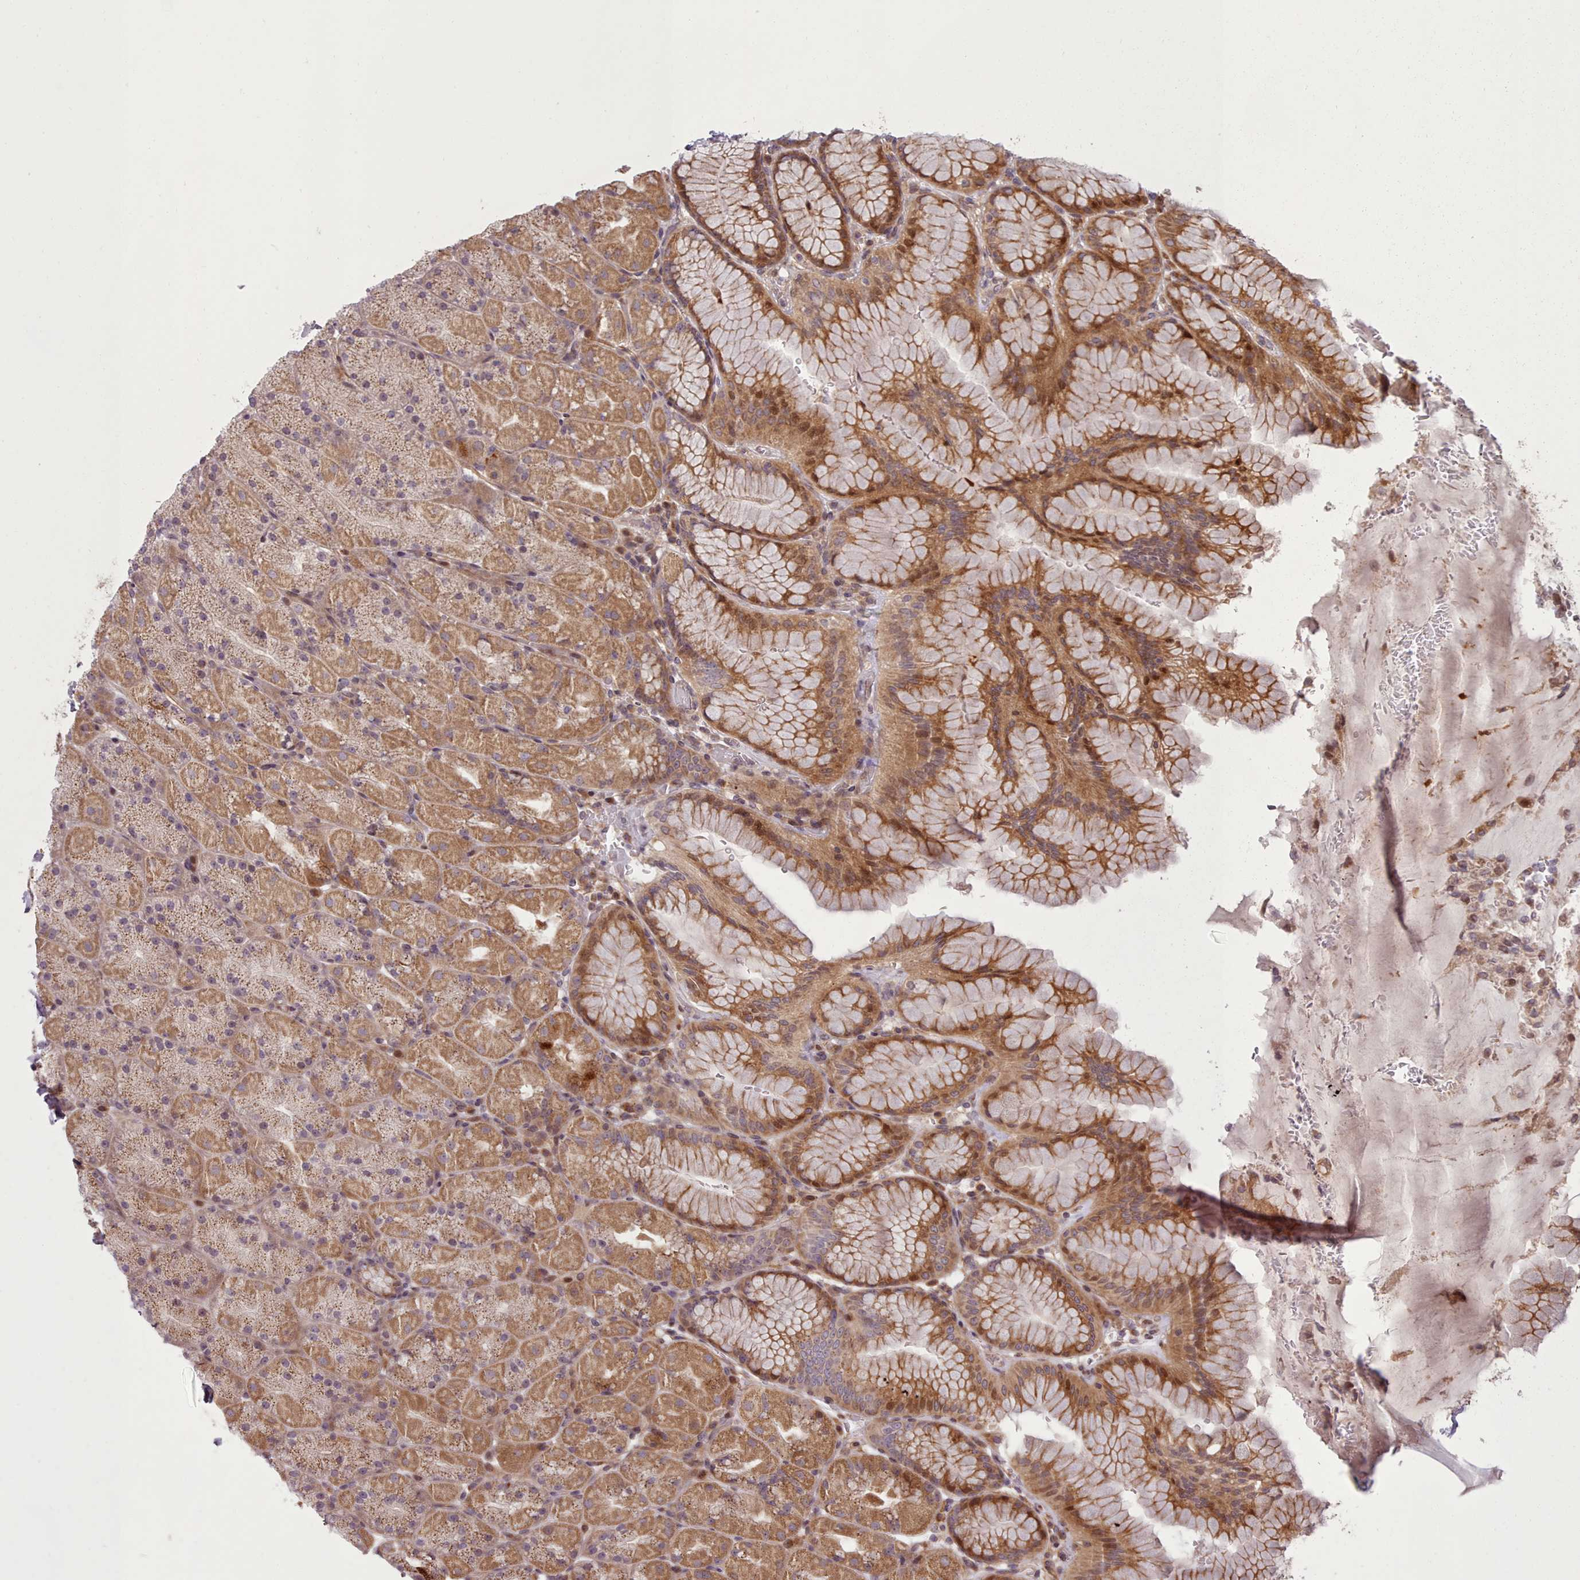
{"staining": {"intensity": "moderate", "quantity": ">75%", "location": "cytoplasmic/membranous,nuclear"}, "tissue": "stomach", "cell_type": "Glandular cells", "image_type": "normal", "snomed": [{"axis": "morphology", "description": "Normal tissue, NOS"}, {"axis": "topography", "description": "Stomach, upper"}, {"axis": "topography", "description": "Stomach, lower"}], "caption": "Brown immunohistochemical staining in unremarkable human stomach reveals moderate cytoplasmic/membranous,nuclear expression in about >75% of glandular cells.", "gene": "NLRP7", "patient": {"sex": "male", "age": 67}}